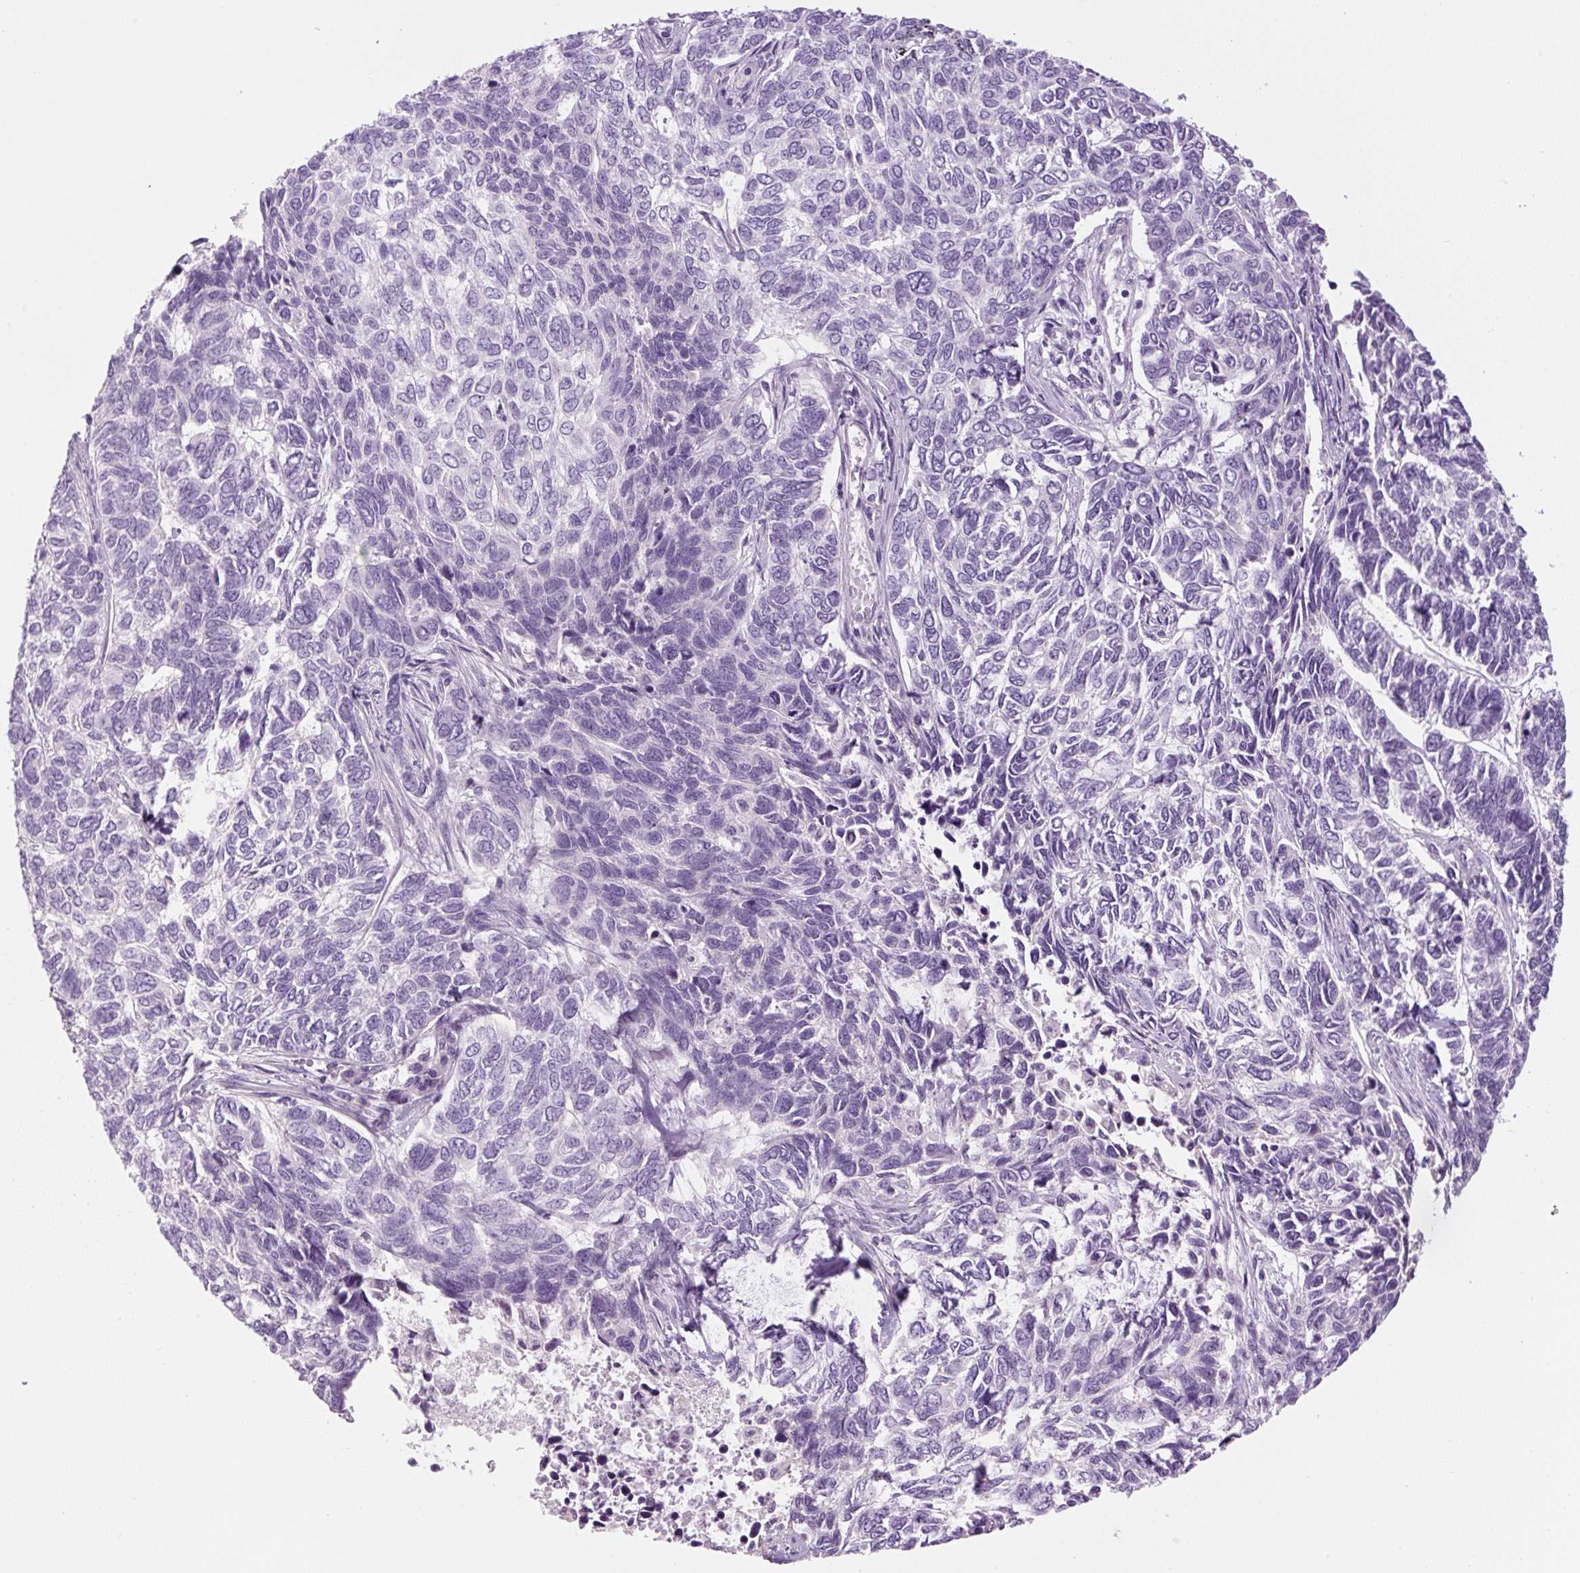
{"staining": {"intensity": "negative", "quantity": "none", "location": "none"}, "tissue": "skin cancer", "cell_type": "Tumor cells", "image_type": "cancer", "snomed": [{"axis": "morphology", "description": "Basal cell carcinoma"}, {"axis": "topography", "description": "Skin"}], "caption": "Tumor cells show no significant protein positivity in skin cancer (basal cell carcinoma).", "gene": "TMEM151B", "patient": {"sex": "female", "age": 65}}